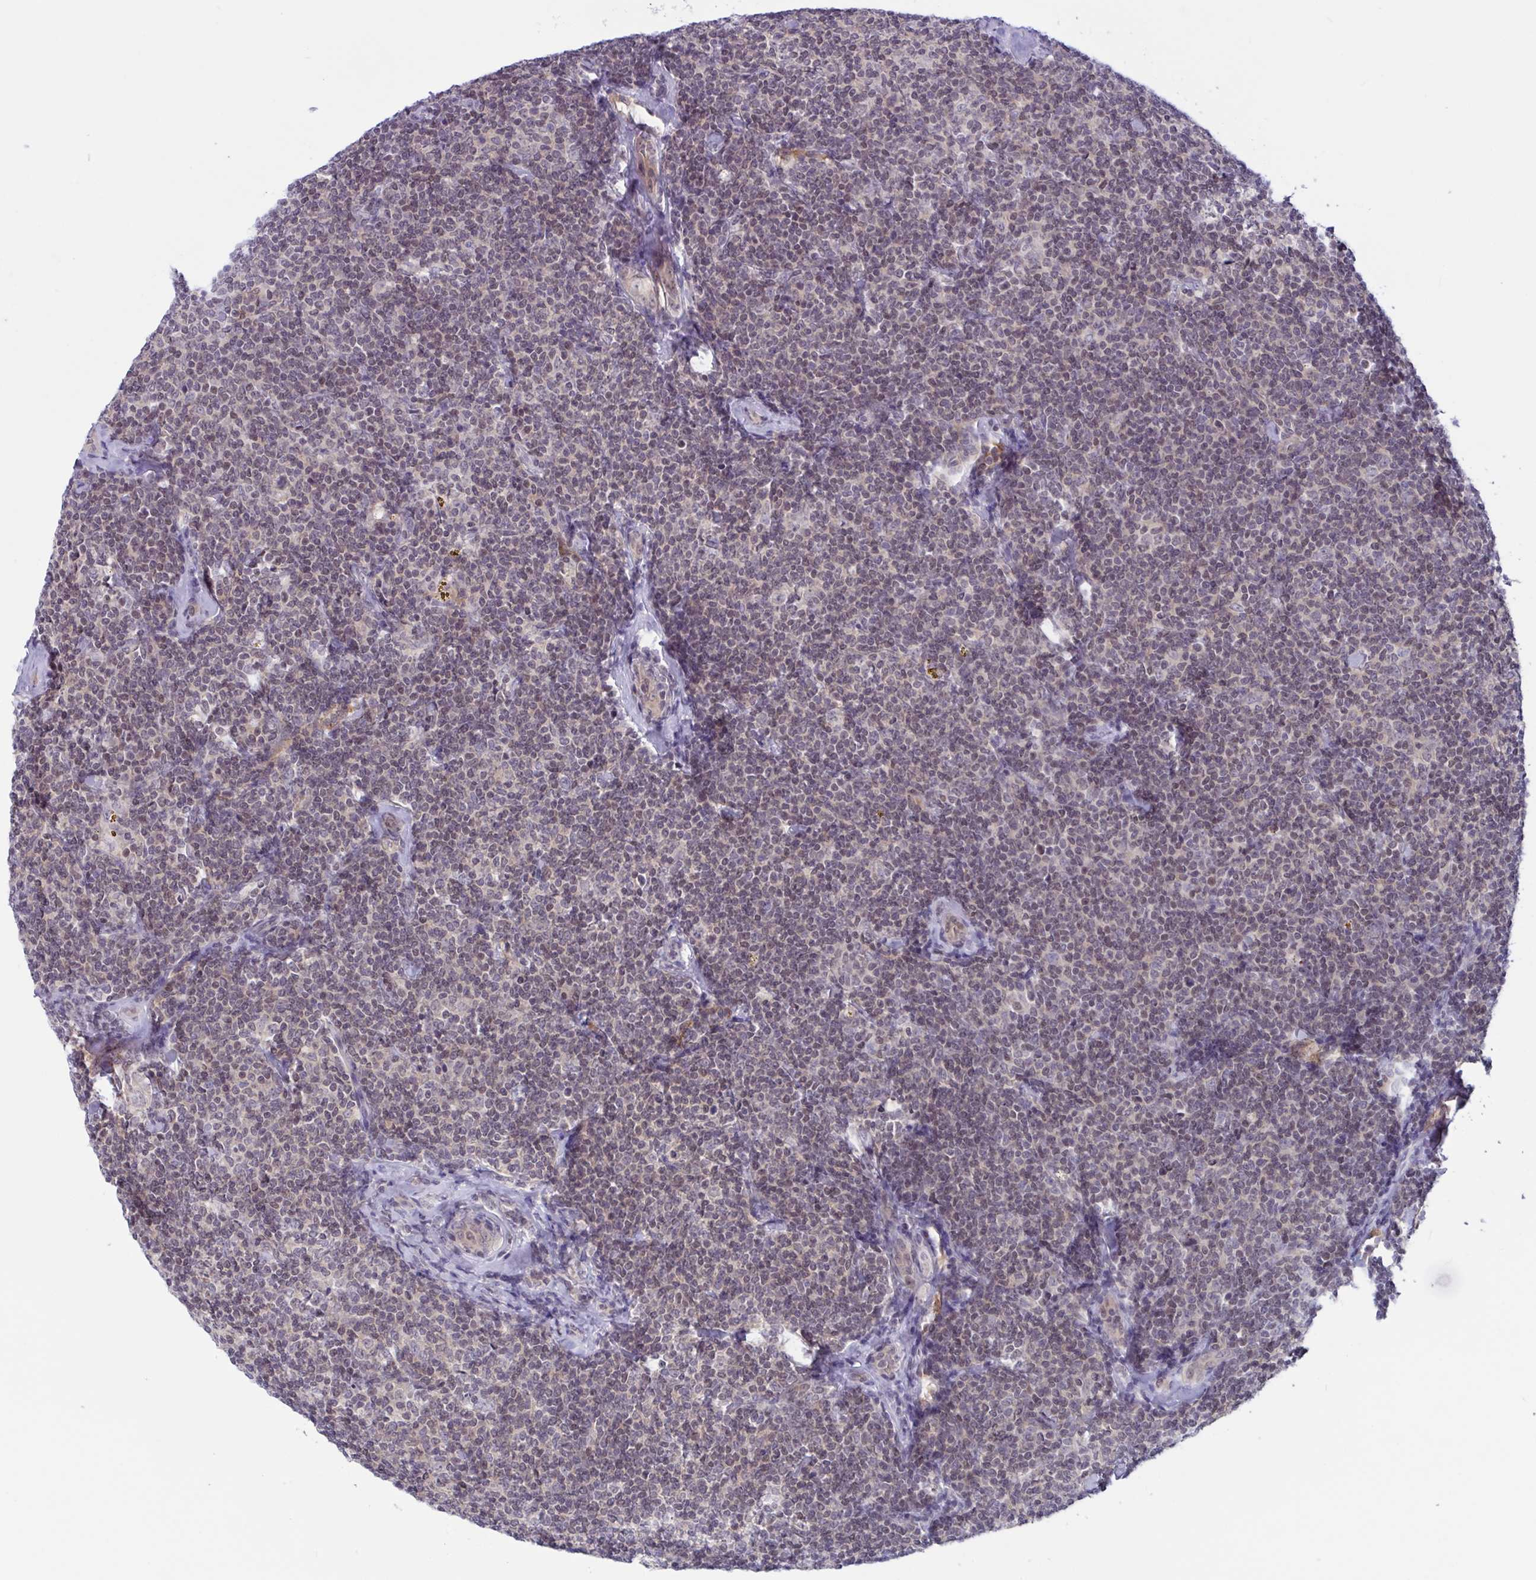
{"staining": {"intensity": "weak", "quantity": "25%-75%", "location": "nuclear"}, "tissue": "lymphoma", "cell_type": "Tumor cells", "image_type": "cancer", "snomed": [{"axis": "morphology", "description": "Malignant lymphoma, non-Hodgkin's type, Low grade"}, {"axis": "topography", "description": "Lymph node"}], "caption": "Immunohistochemistry (IHC) photomicrograph of neoplastic tissue: lymphoma stained using immunohistochemistry (IHC) demonstrates low levels of weak protein expression localized specifically in the nuclear of tumor cells, appearing as a nuclear brown color.", "gene": "TSN", "patient": {"sex": "female", "age": 56}}